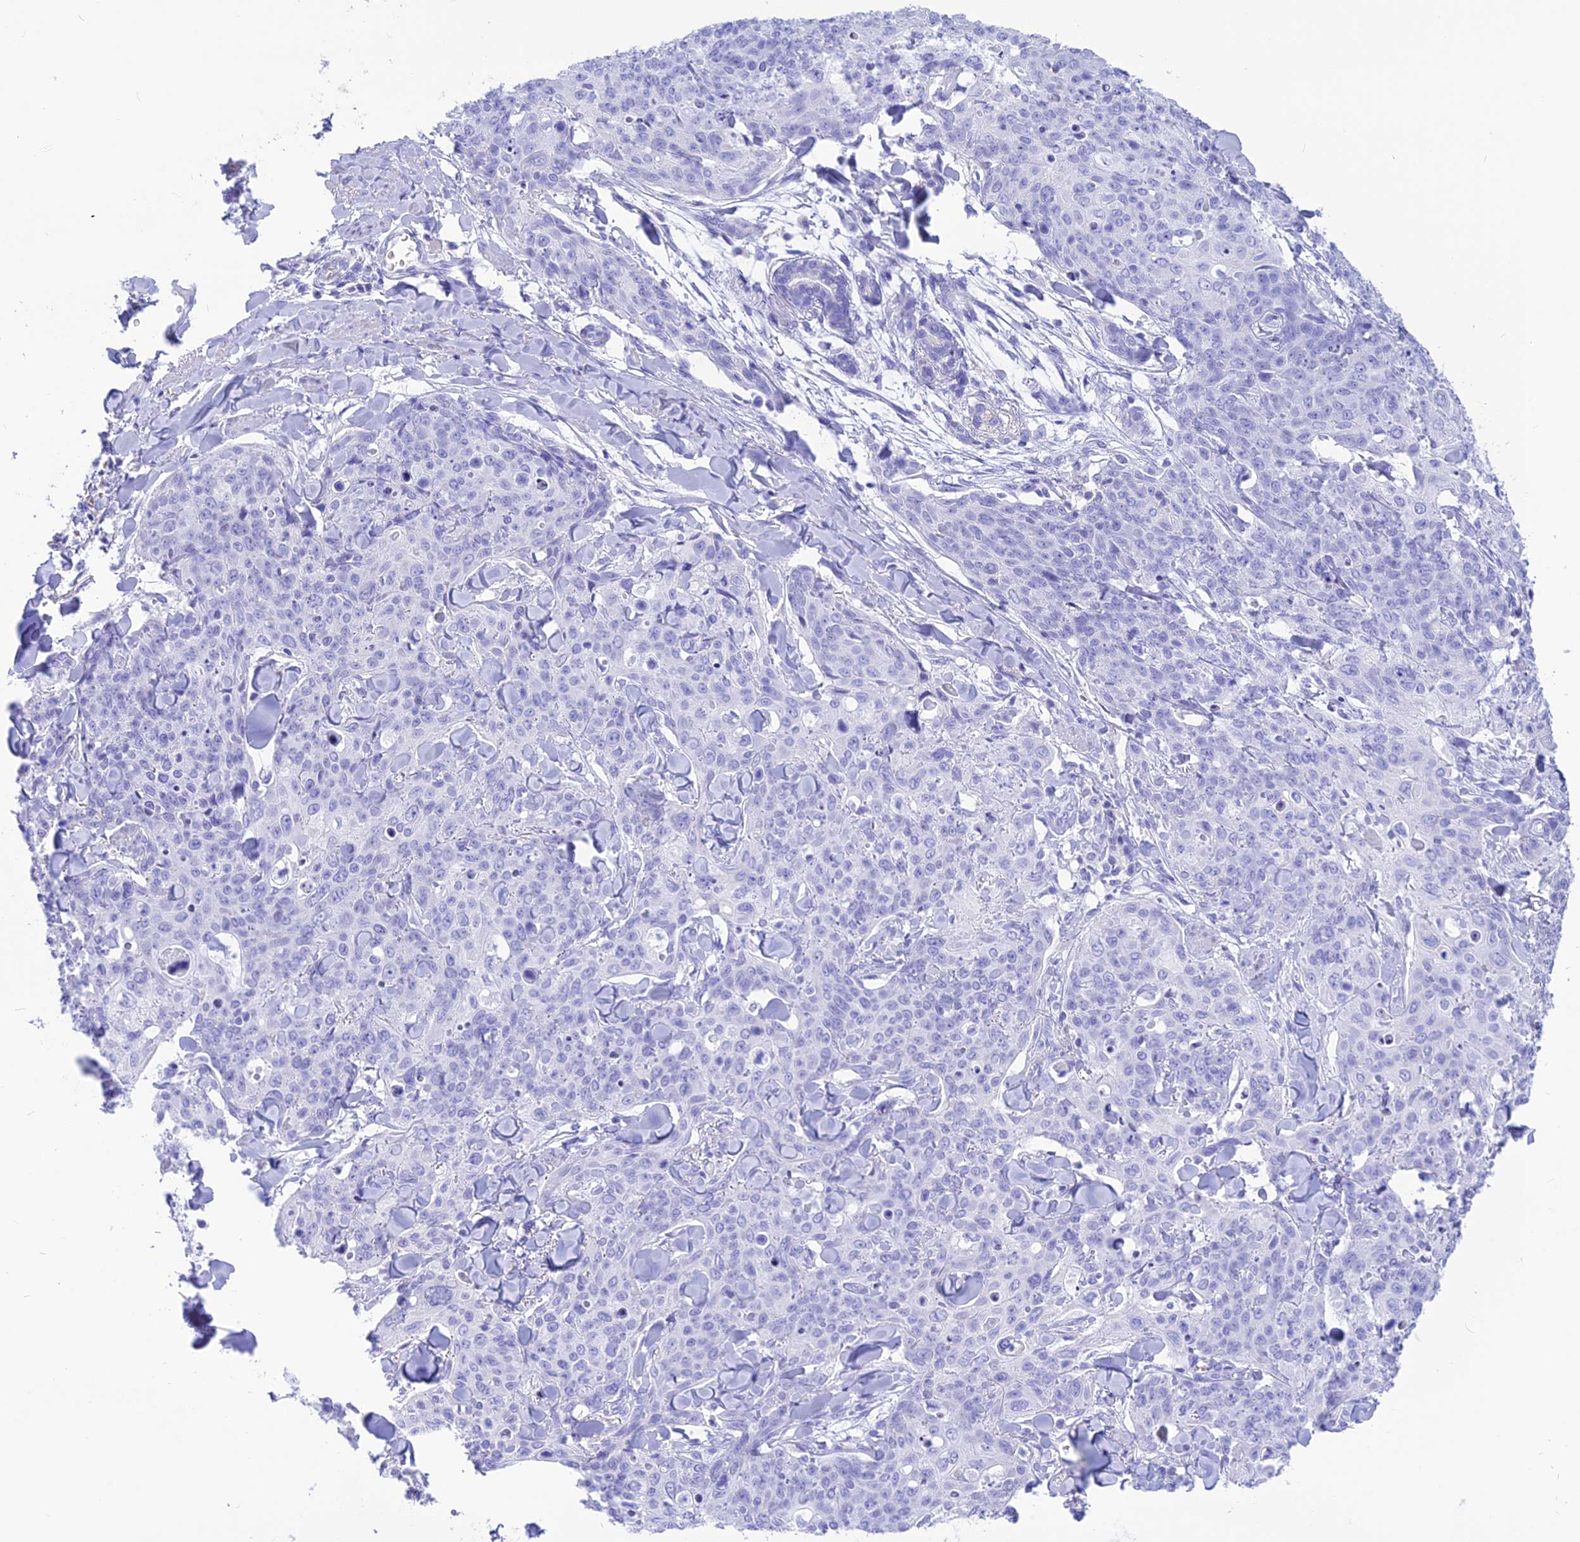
{"staining": {"intensity": "negative", "quantity": "none", "location": "none"}, "tissue": "skin cancer", "cell_type": "Tumor cells", "image_type": "cancer", "snomed": [{"axis": "morphology", "description": "Squamous cell carcinoma, NOS"}, {"axis": "topography", "description": "Skin"}, {"axis": "topography", "description": "Vulva"}], "caption": "The photomicrograph exhibits no staining of tumor cells in skin cancer. Brightfield microscopy of immunohistochemistry stained with DAB (brown) and hematoxylin (blue), captured at high magnification.", "gene": "GLYATL1", "patient": {"sex": "female", "age": 85}}